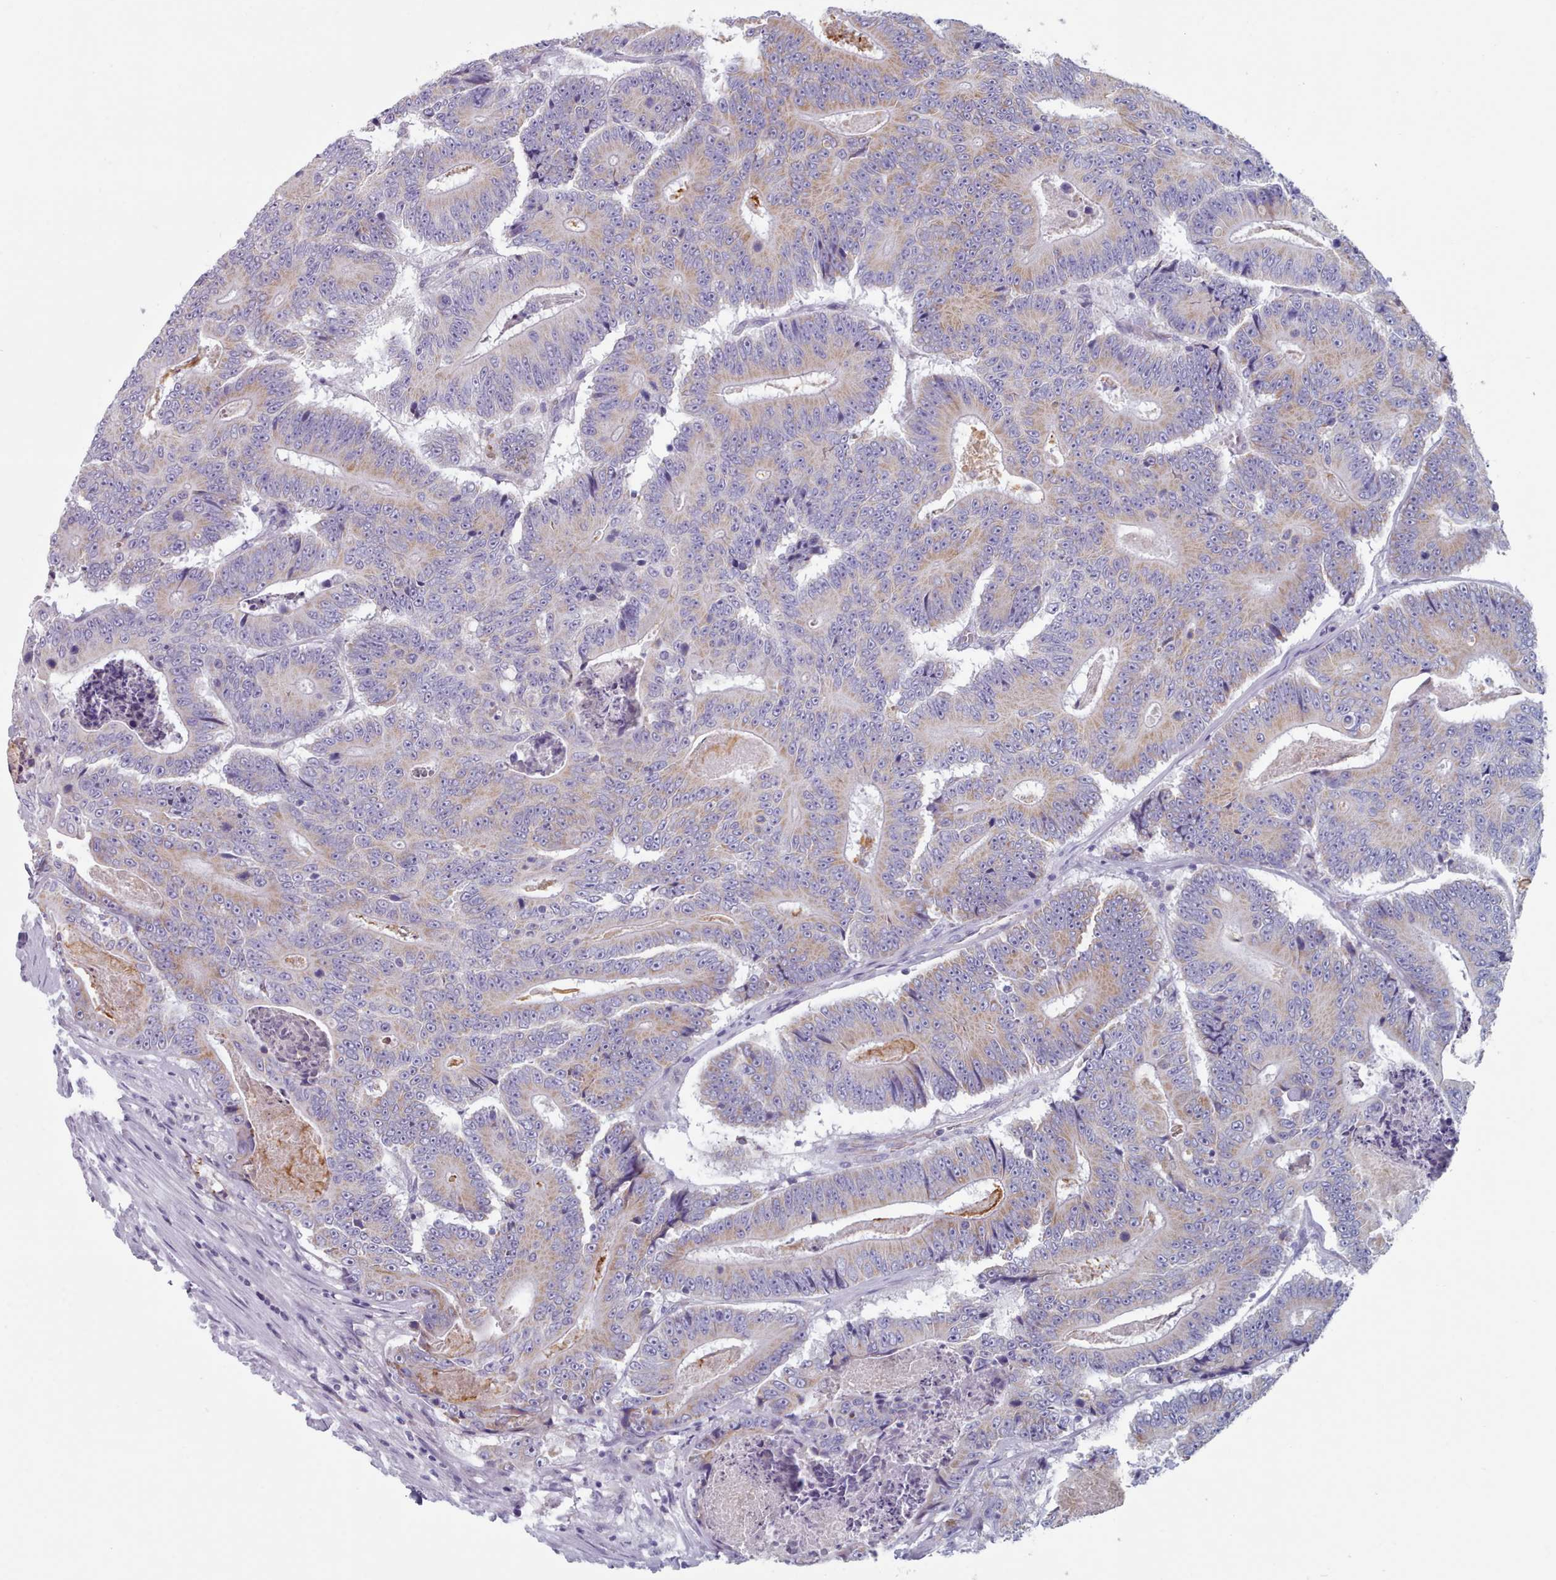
{"staining": {"intensity": "weak", "quantity": "25%-75%", "location": "cytoplasmic/membranous"}, "tissue": "colorectal cancer", "cell_type": "Tumor cells", "image_type": "cancer", "snomed": [{"axis": "morphology", "description": "Adenocarcinoma, NOS"}, {"axis": "topography", "description": "Colon"}], "caption": "This micrograph exhibits immunohistochemistry staining of colorectal cancer (adenocarcinoma), with low weak cytoplasmic/membranous positivity in about 25%-75% of tumor cells.", "gene": "HAO1", "patient": {"sex": "male", "age": 83}}